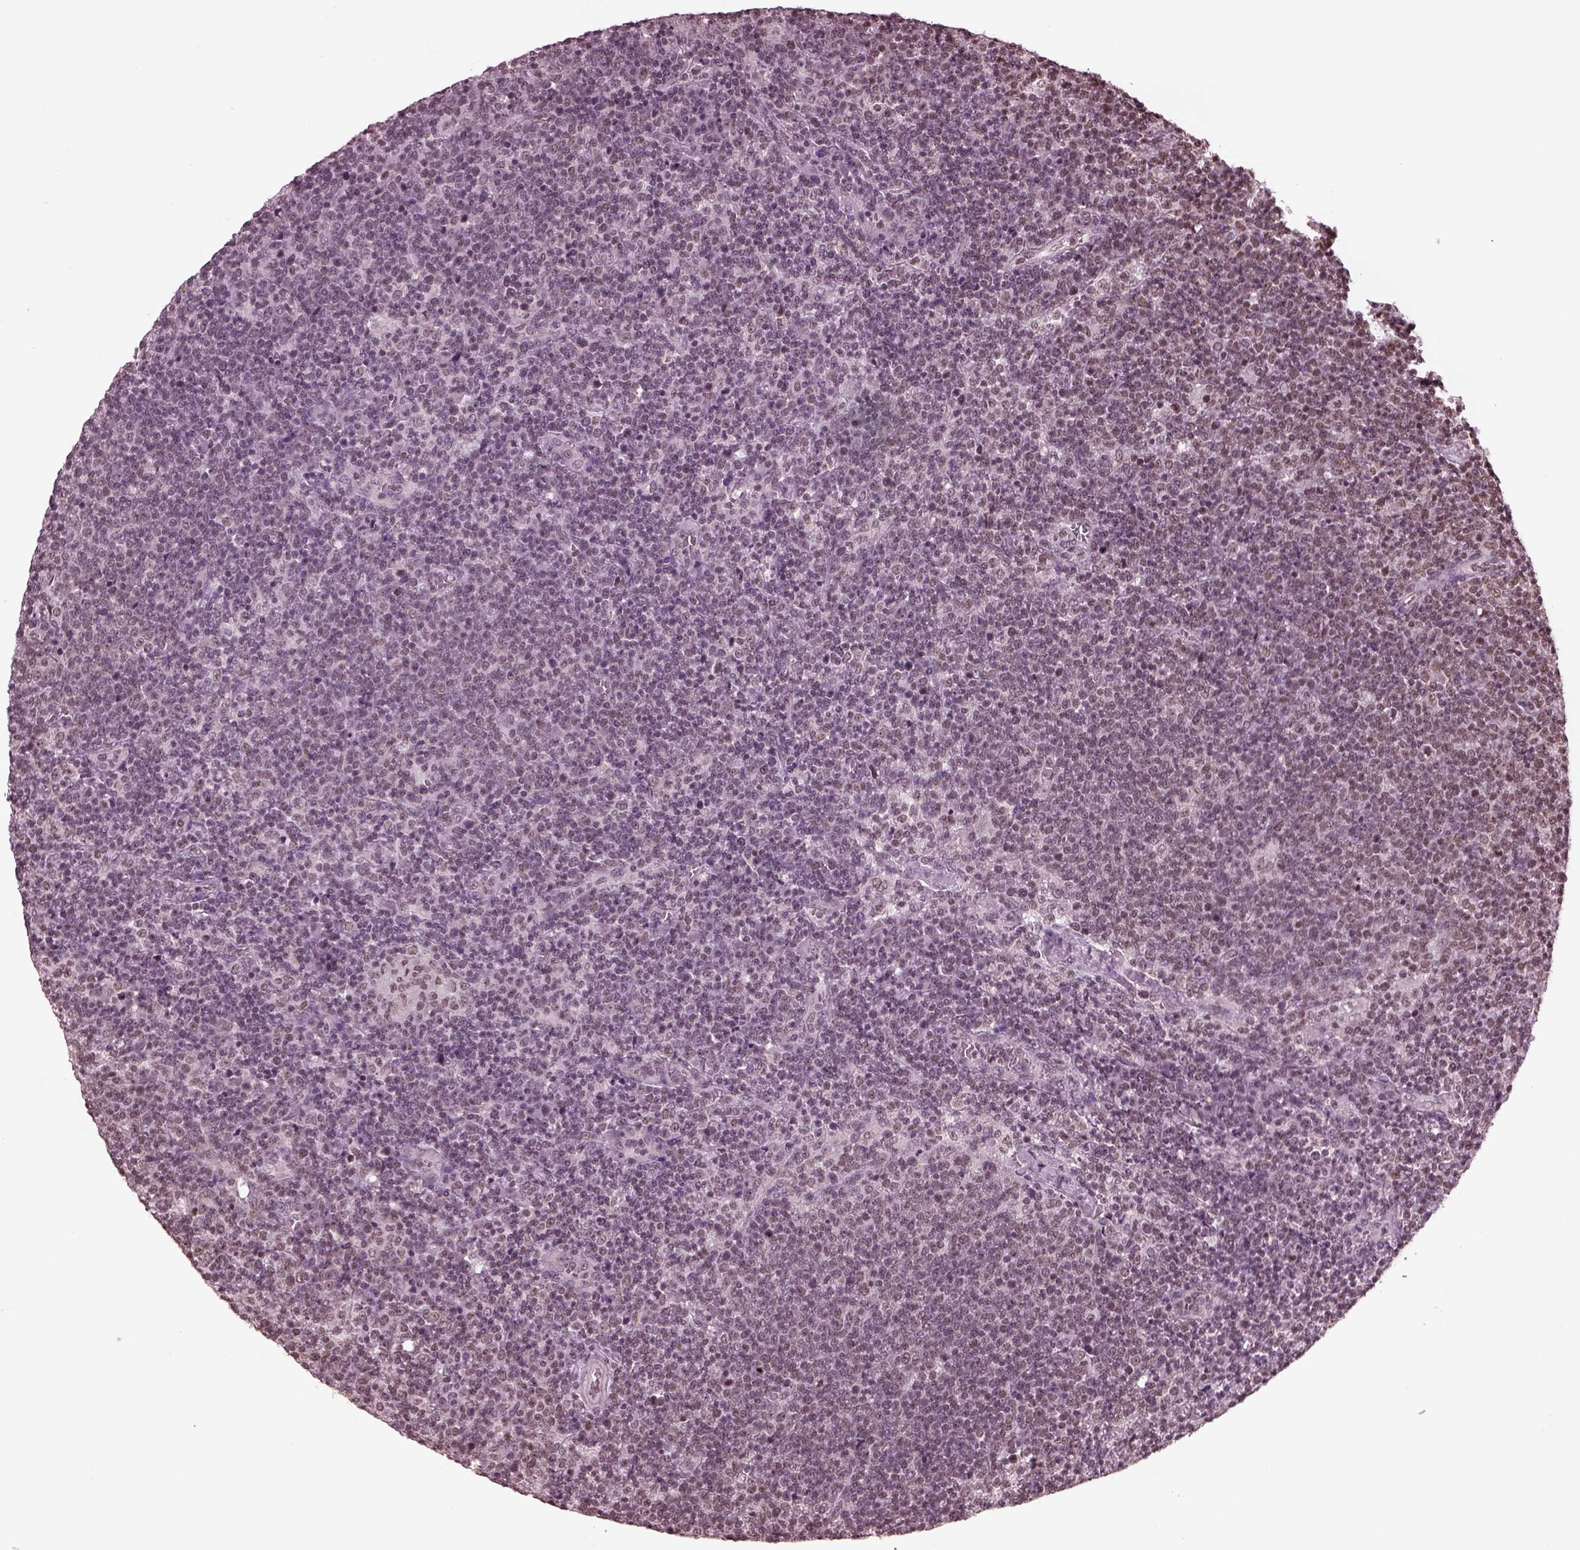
{"staining": {"intensity": "negative", "quantity": "none", "location": "none"}, "tissue": "lymphoma", "cell_type": "Tumor cells", "image_type": "cancer", "snomed": [{"axis": "morphology", "description": "Malignant lymphoma, non-Hodgkin's type, High grade"}, {"axis": "topography", "description": "Lymph node"}], "caption": "A micrograph of human malignant lymphoma, non-Hodgkin's type (high-grade) is negative for staining in tumor cells.", "gene": "RUVBL2", "patient": {"sex": "male", "age": 61}}